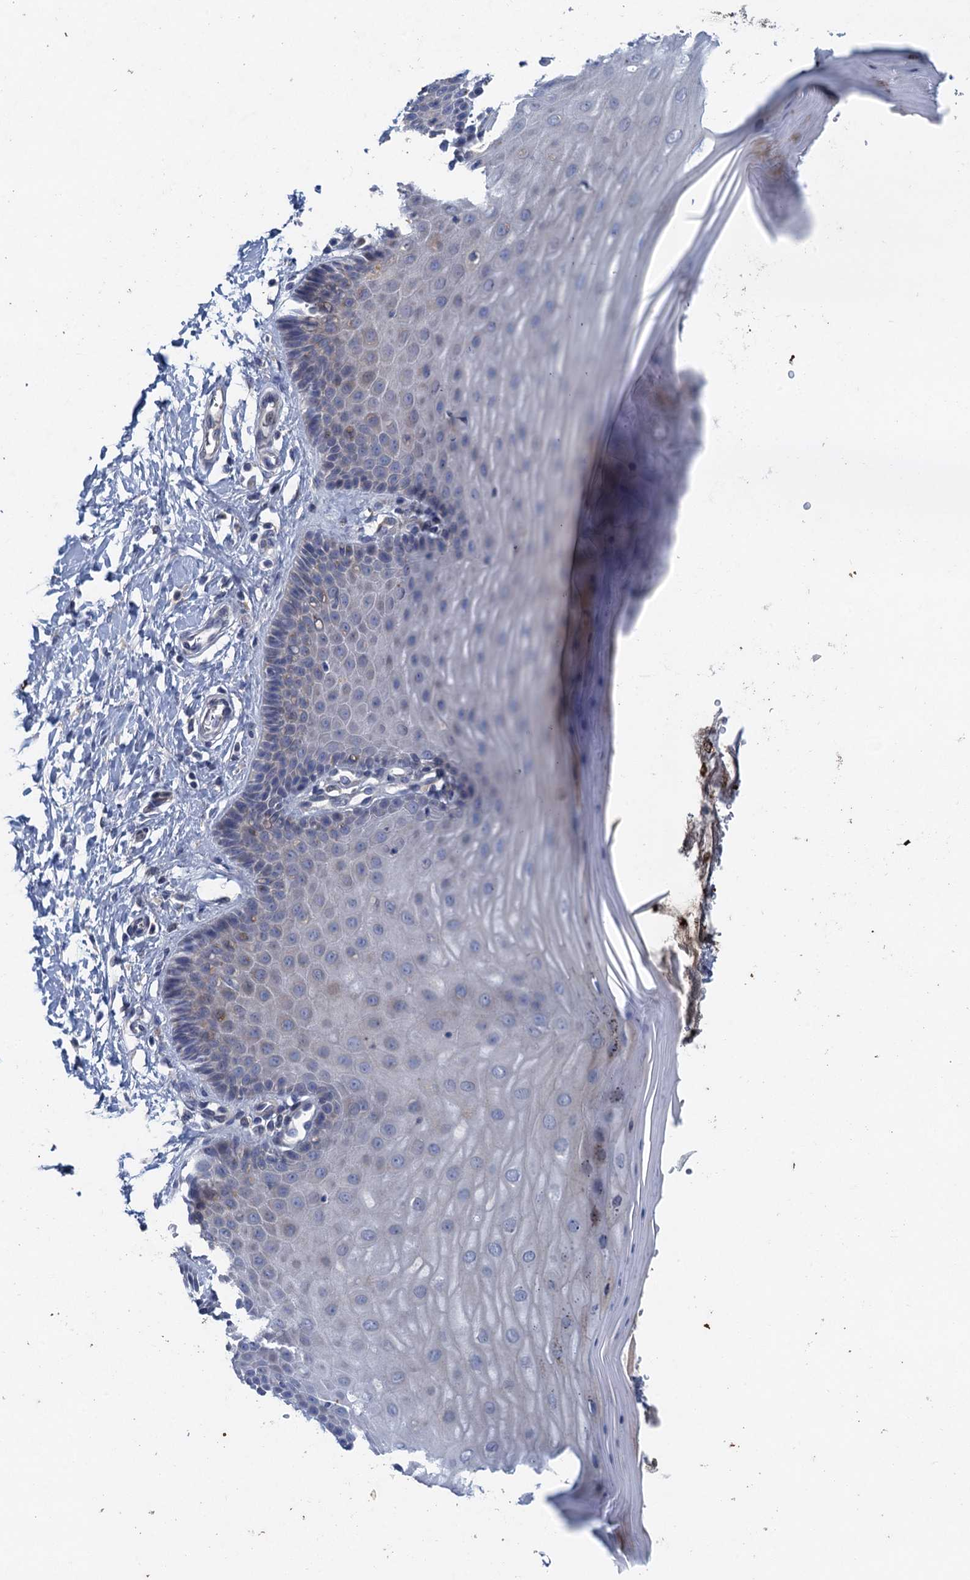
{"staining": {"intensity": "negative", "quantity": "none", "location": "none"}, "tissue": "cervix", "cell_type": "Glandular cells", "image_type": "normal", "snomed": [{"axis": "morphology", "description": "Normal tissue, NOS"}, {"axis": "topography", "description": "Cervix"}], "caption": "This is a image of immunohistochemistry staining of normal cervix, which shows no positivity in glandular cells. (Immunohistochemistry (ihc), brightfield microscopy, high magnification).", "gene": "TPCN1", "patient": {"sex": "female", "age": 55}}